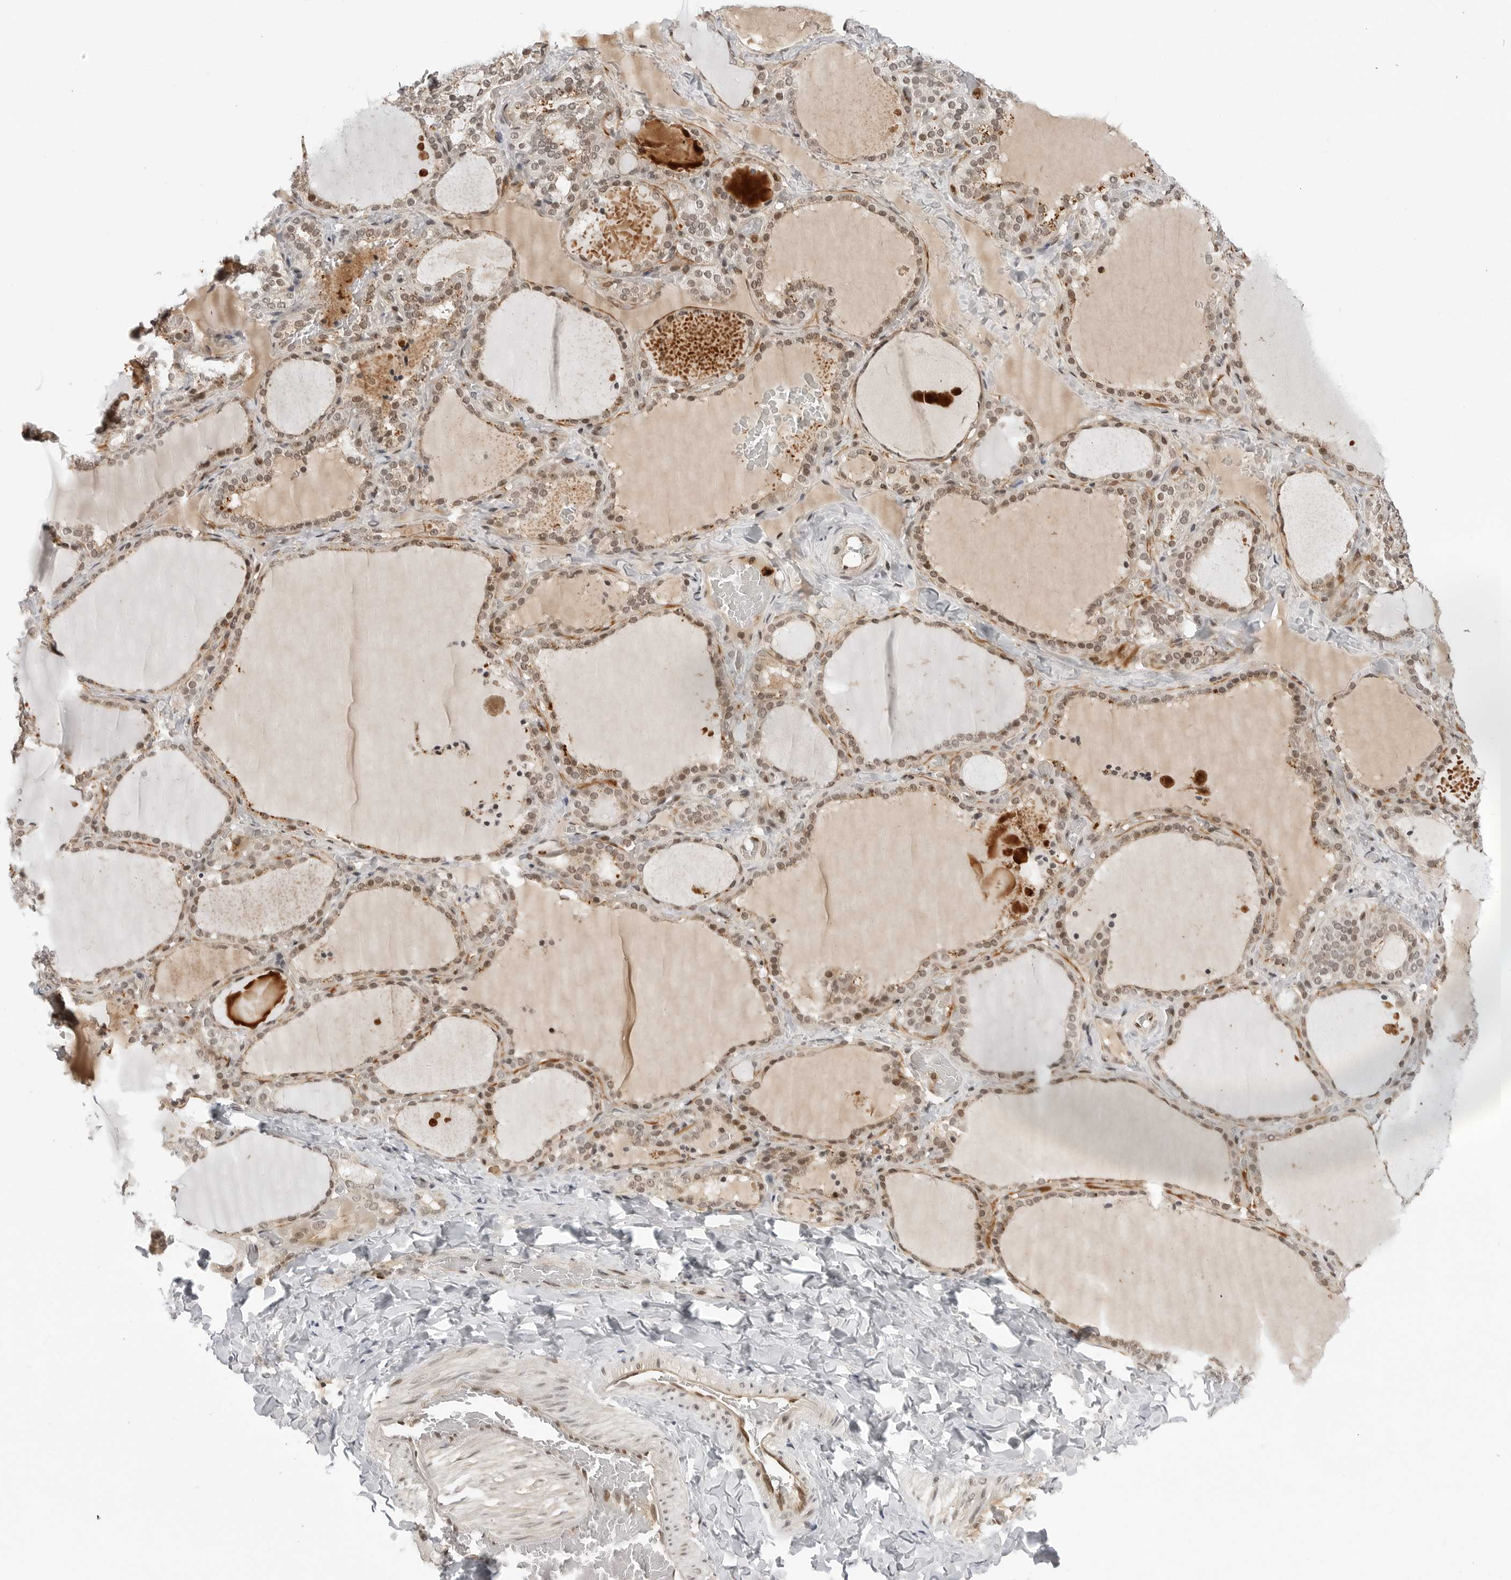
{"staining": {"intensity": "moderate", "quantity": ">75%", "location": "nuclear"}, "tissue": "thyroid gland", "cell_type": "Glandular cells", "image_type": "normal", "snomed": [{"axis": "morphology", "description": "Normal tissue, NOS"}, {"axis": "topography", "description": "Thyroid gland"}], "caption": "This image shows benign thyroid gland stained with IHC to label a protein in brown. The nuclear of glandular cells show moderate positivity for the protein. Nuclei are counter-stained blue.", "gene": "C8orf33", "patient": {"sex": "female", "age": 22}}